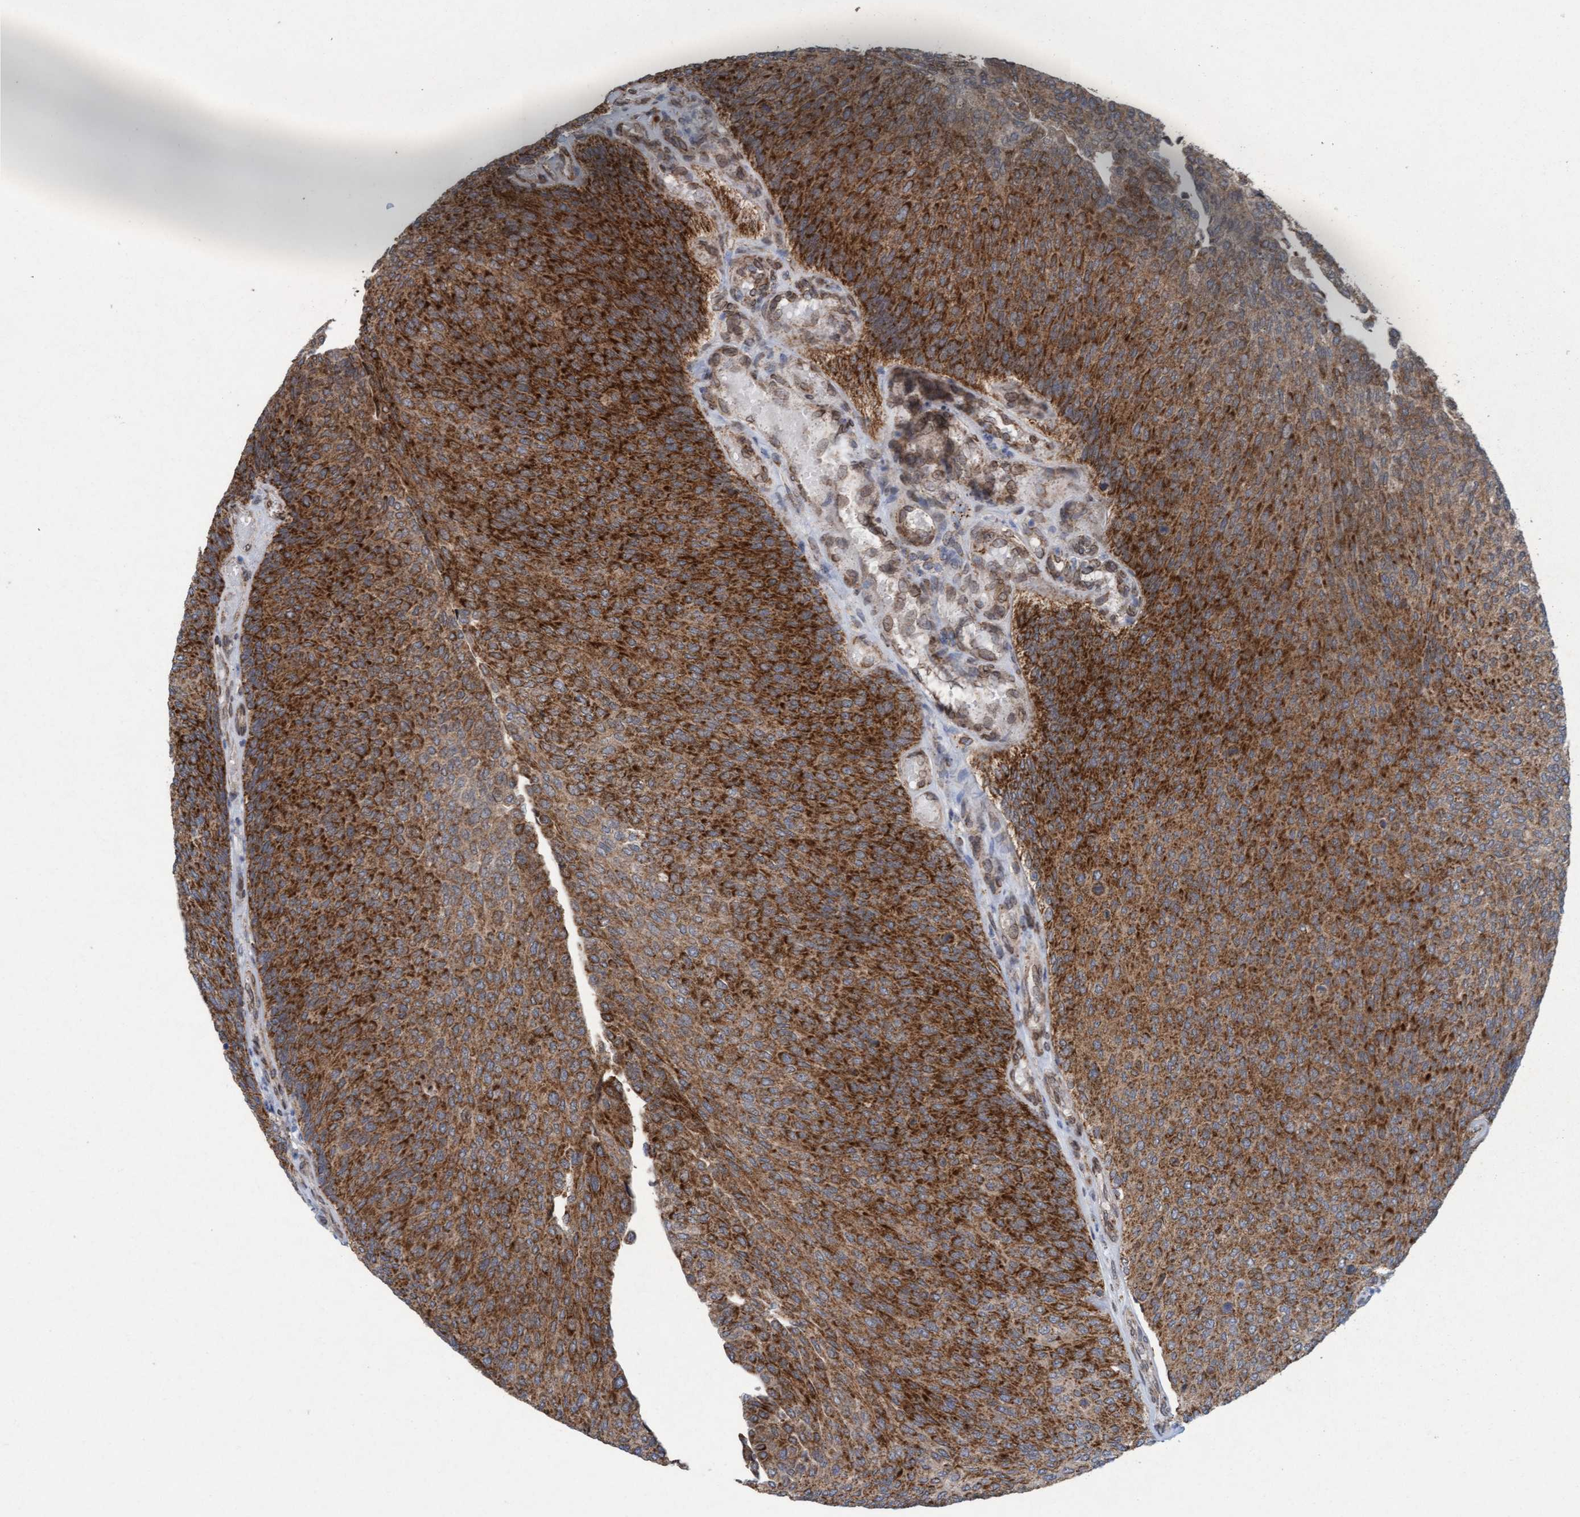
{"staining": {"intensity": "strong", "quantity": ">75%", "location": "cytoplasmic/membranous"}, "tissue": "urothelial cancer", "cell_type": "Tumor cells", "image_type": "cancer", "snomed": [{"axis": "morphology", "description": "Urothelial carcinoma, Low grade"}, {"axis": "topography", "description": "Urinary bladder"}], "caption": "This histopathology image exhibits low-grade urothelial carcinoma stained with immunohistochemistry (IHC) to label a protein in brown. The cytoplasmic/membranous of tumor cells show strong positivity for the protein. Nuclei are counter-stained blue.", "gene": "MRPS23", "patient": {"sex": "female", "age": 79}}